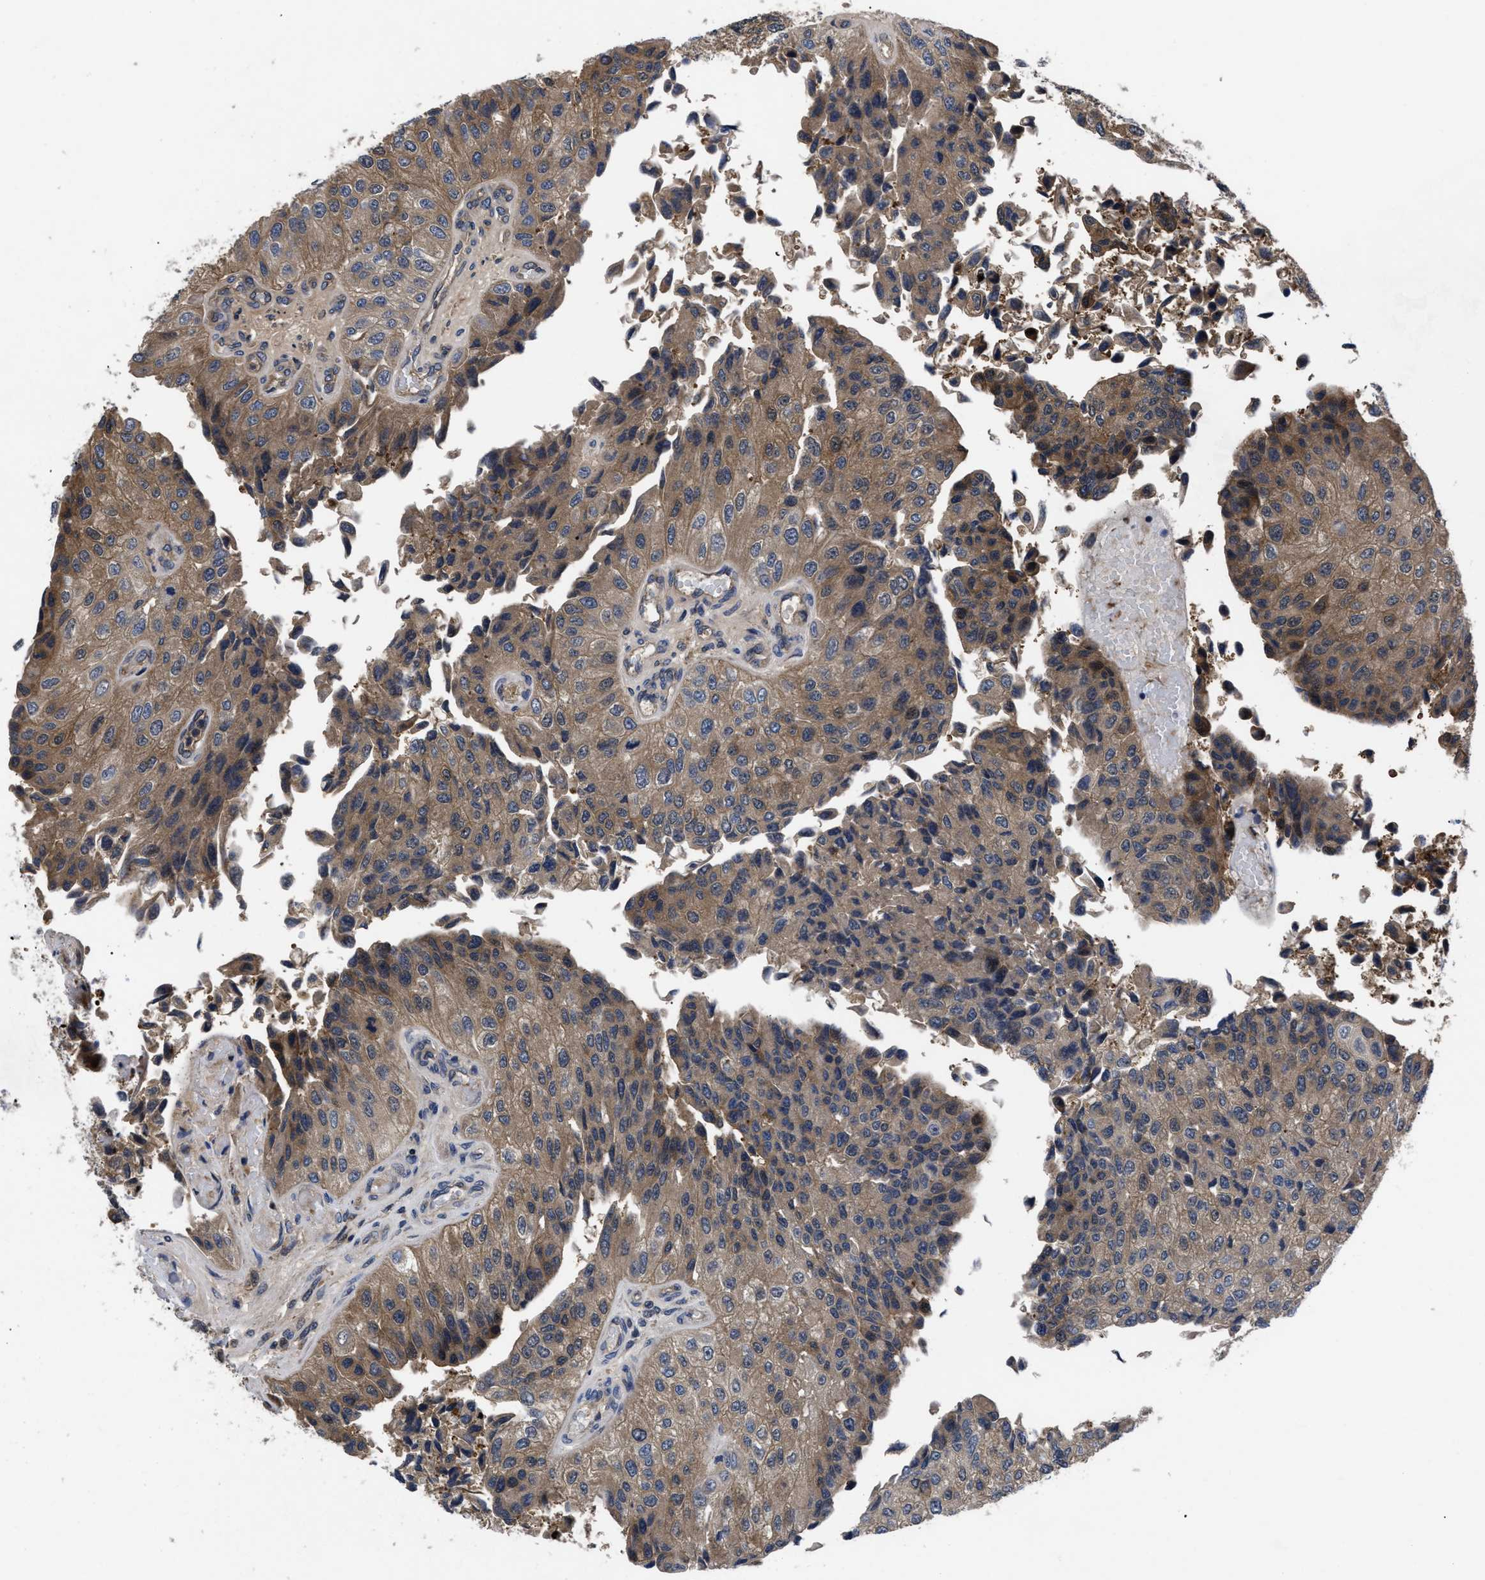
{"staining": {"intensity": "moderate", "quantity": ">75%", "location": "cytoplasmic/membranous"}, "tissue": "urothelial cancer", "cell_type": "Tumor cells", "image_type": "cancer", "snomed": [{"axis": "morphology", "description": "Urothelial carcinoma, High grade"}, {"axis": "topography", "description": "Kidney"}, {"axis": "topography", "description": "Urinary bladder"}], "caption": "Urothelial carcinoma (high-grade) tissue displays moderate cytoplasmic/membranous staining in approximately >75% of tumor cells The staining was performed using DAB (3,3'-diaminobenzidine), with brown indicating positive protein expression. Nuclei are stained blue with hematoxylin.", "gene": "FAM200A", "patient": {"sex": "male", "age": 77}}